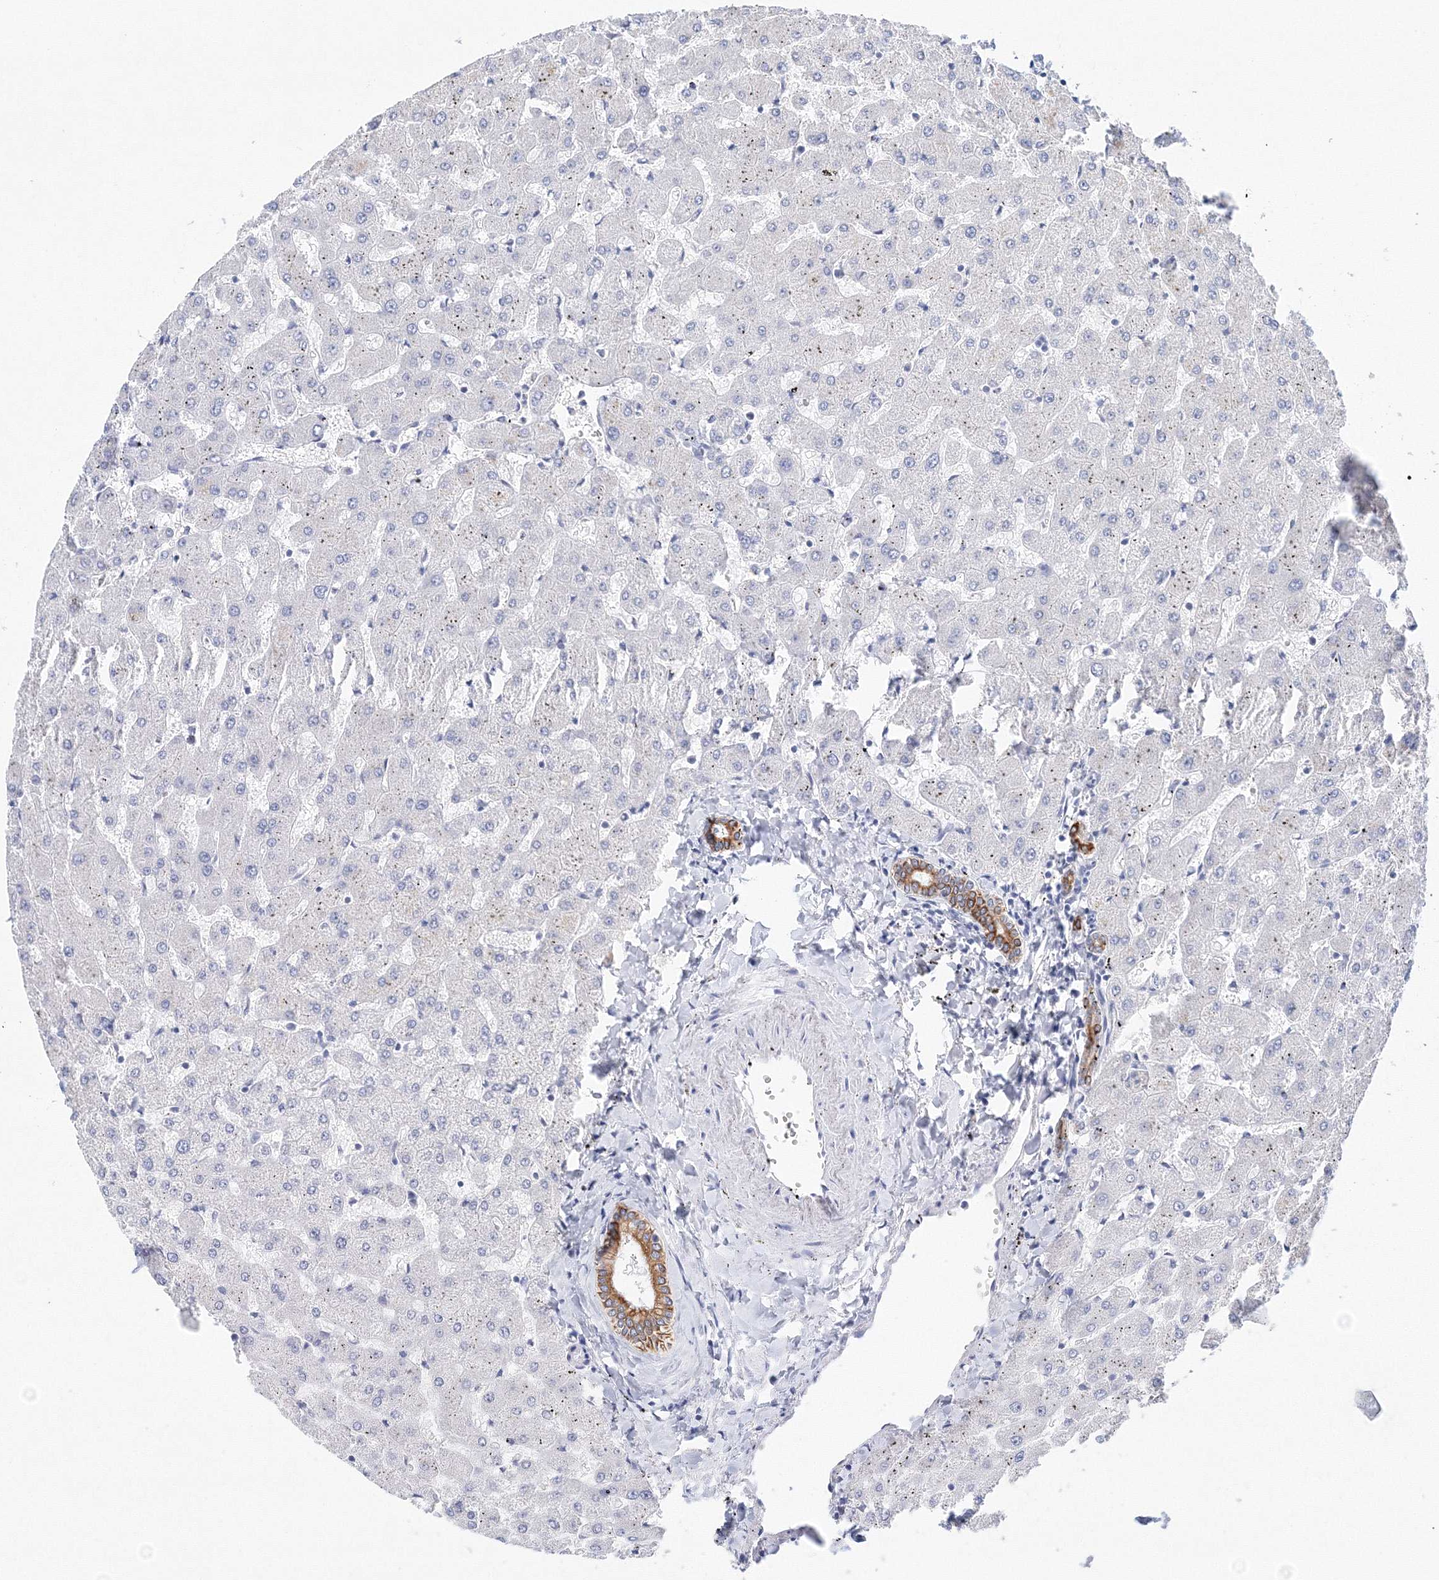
{"staining": {"intensity": "moderate", "quantity": ">75%", "location": "cytoplasmic/membranous"}, "tissue": "liver", "cell_type": "Cholangiocytes", "image_type": "normal", "snomed": [{"axis": "morphology", "description": "Normal tissue, NOS"}, {"axis": "topography", "description": "Liver"}], "caption": "The immunohistochemical stain highlights moderate cytoplasmic/membranous positivity in cholangiocytes of normal liver.", "gene": "LRRIQ4", "patient": {"sex": "female", "age": 63}}